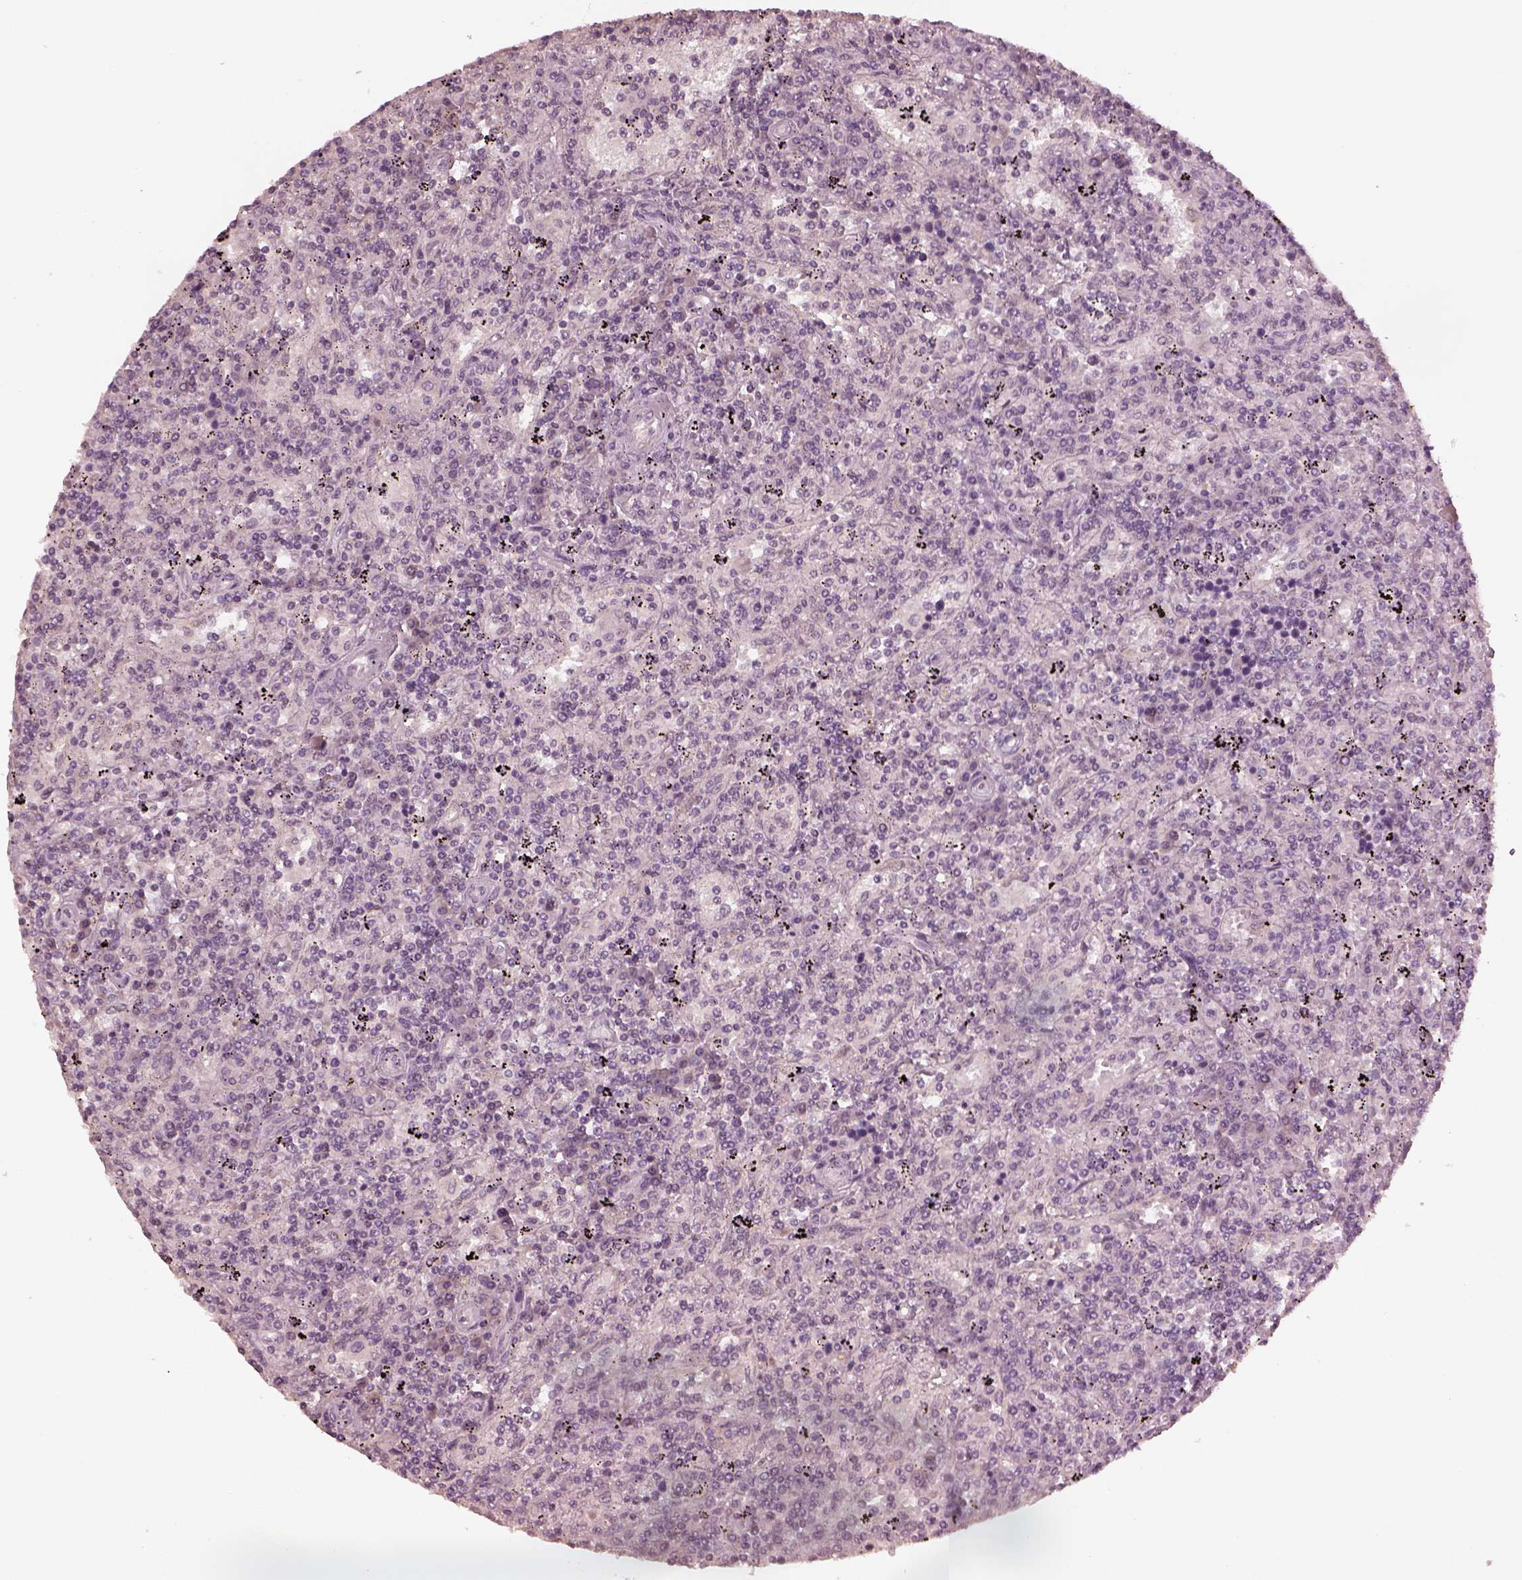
{"staining": {"intensity": "negative", "quantity": "none", "location": "none"}, "tissue": "lymphoma", "cell_type": "Tumor cells", "image_type": "cancer", "snomed": [{"axis": "morphology", "description": "Malignant lymphoma, non-Hodgkin's type, Low grade"}, {"axis": "topography", "description": "Spleen"}], "caption": "This is an immunohistochemistry micrograph of human malignant lymphoma, non-Hodgkin's type (low-grade). There is no expression in tumor cells.", "gene": "KRT79", "patient": {"sex": "male", "age": 62}}